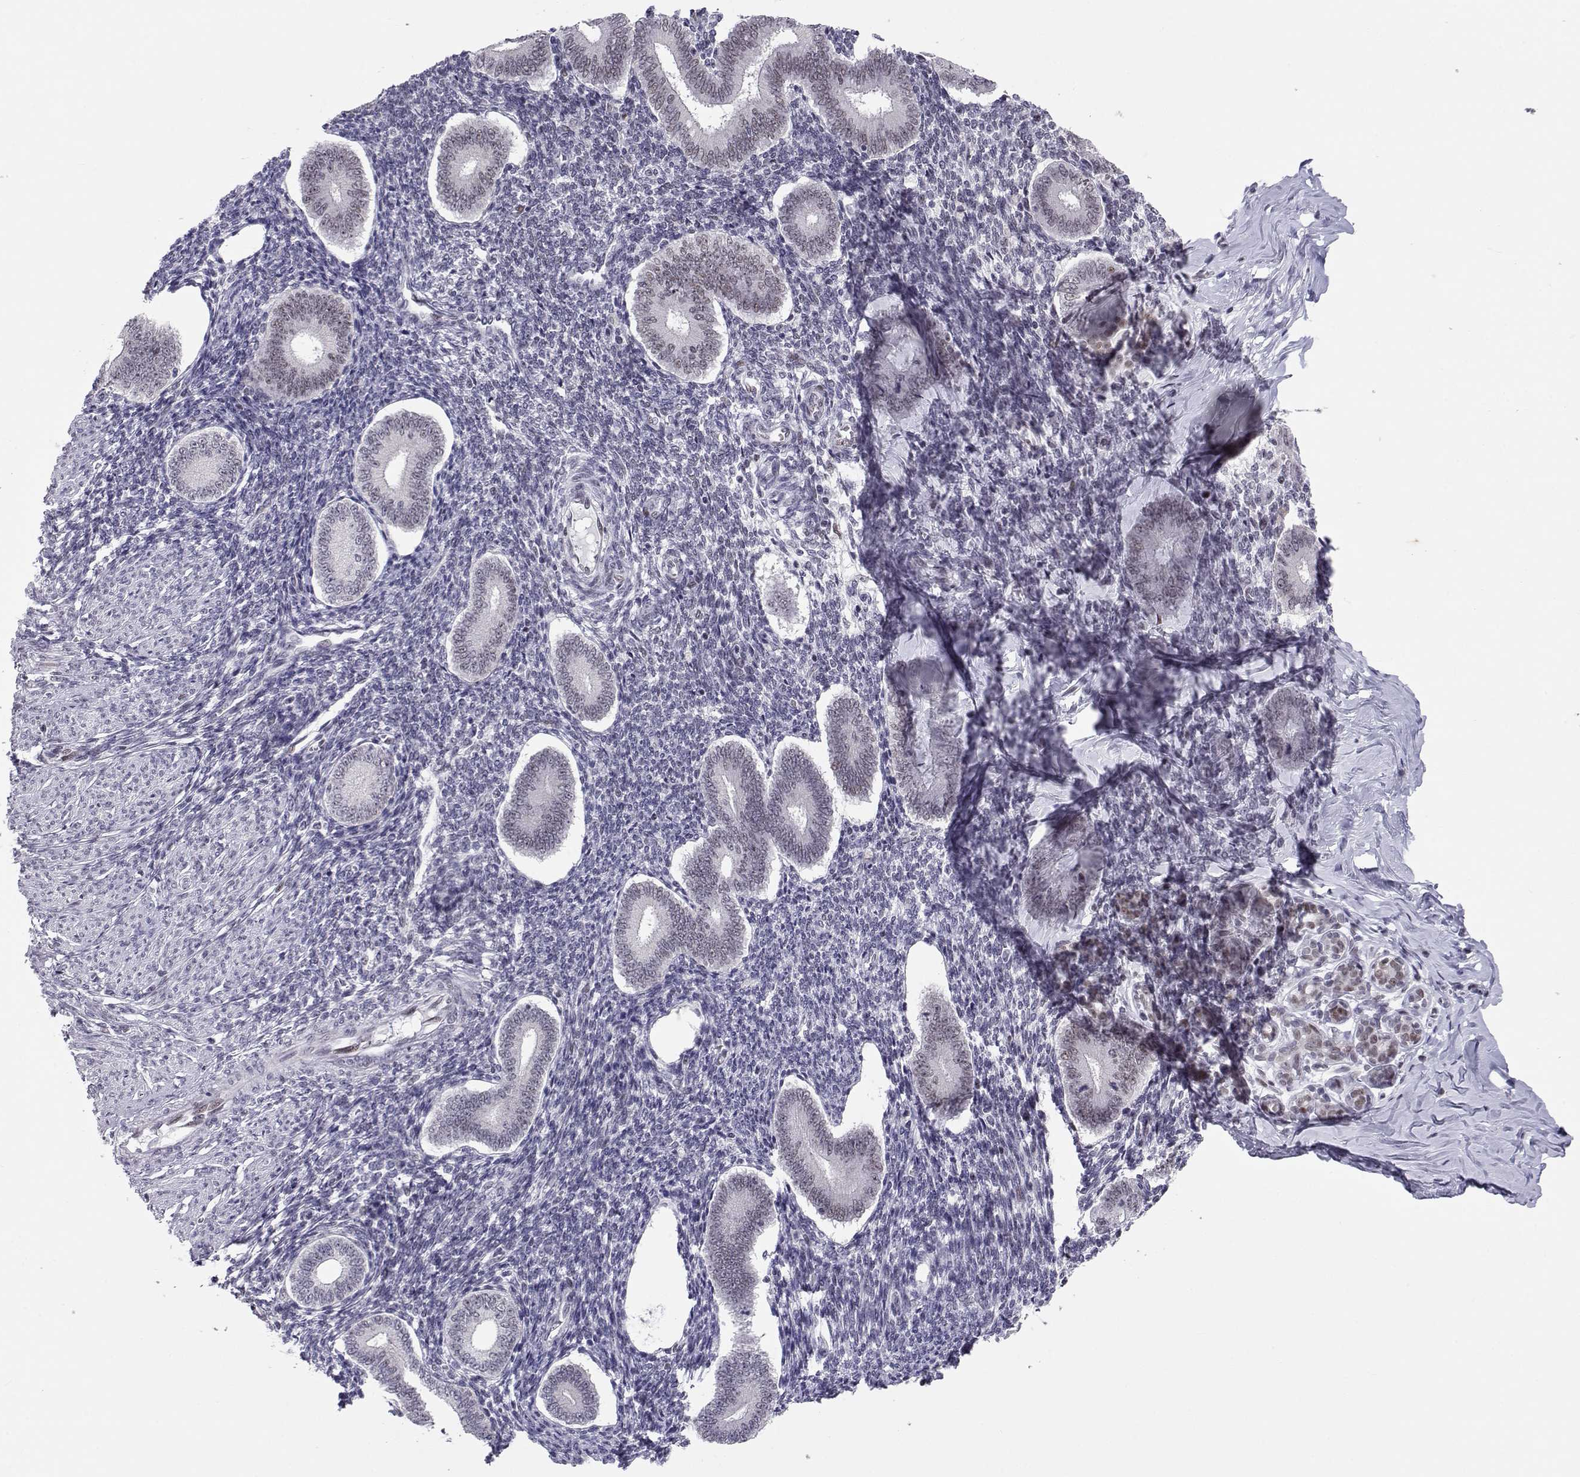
{"staining": {"intensity": "weak", "quantity": "<25%", "location": "nuclear"}, "tissue": "endometrium", "cell_type": "Cells in endometrial stroma", "image_type": "normal", "snomed": [{"axis": "morphology", "description": "Normal tissue, NOS"}, {"axis": "topography", "description": "Endometrium"}], "caption": "A high-resolution photomicrograph shows immunohistochemistry (IHC) staining of normal endometrium, which reveals no significant expression in cells in endometrial stroma. (DAB (3,3'-diaminobenzidine) immunohistochemistry (IHC), high magnification).", "gene": "SIX6", "patient": {"sex": "female", "age": 40}}